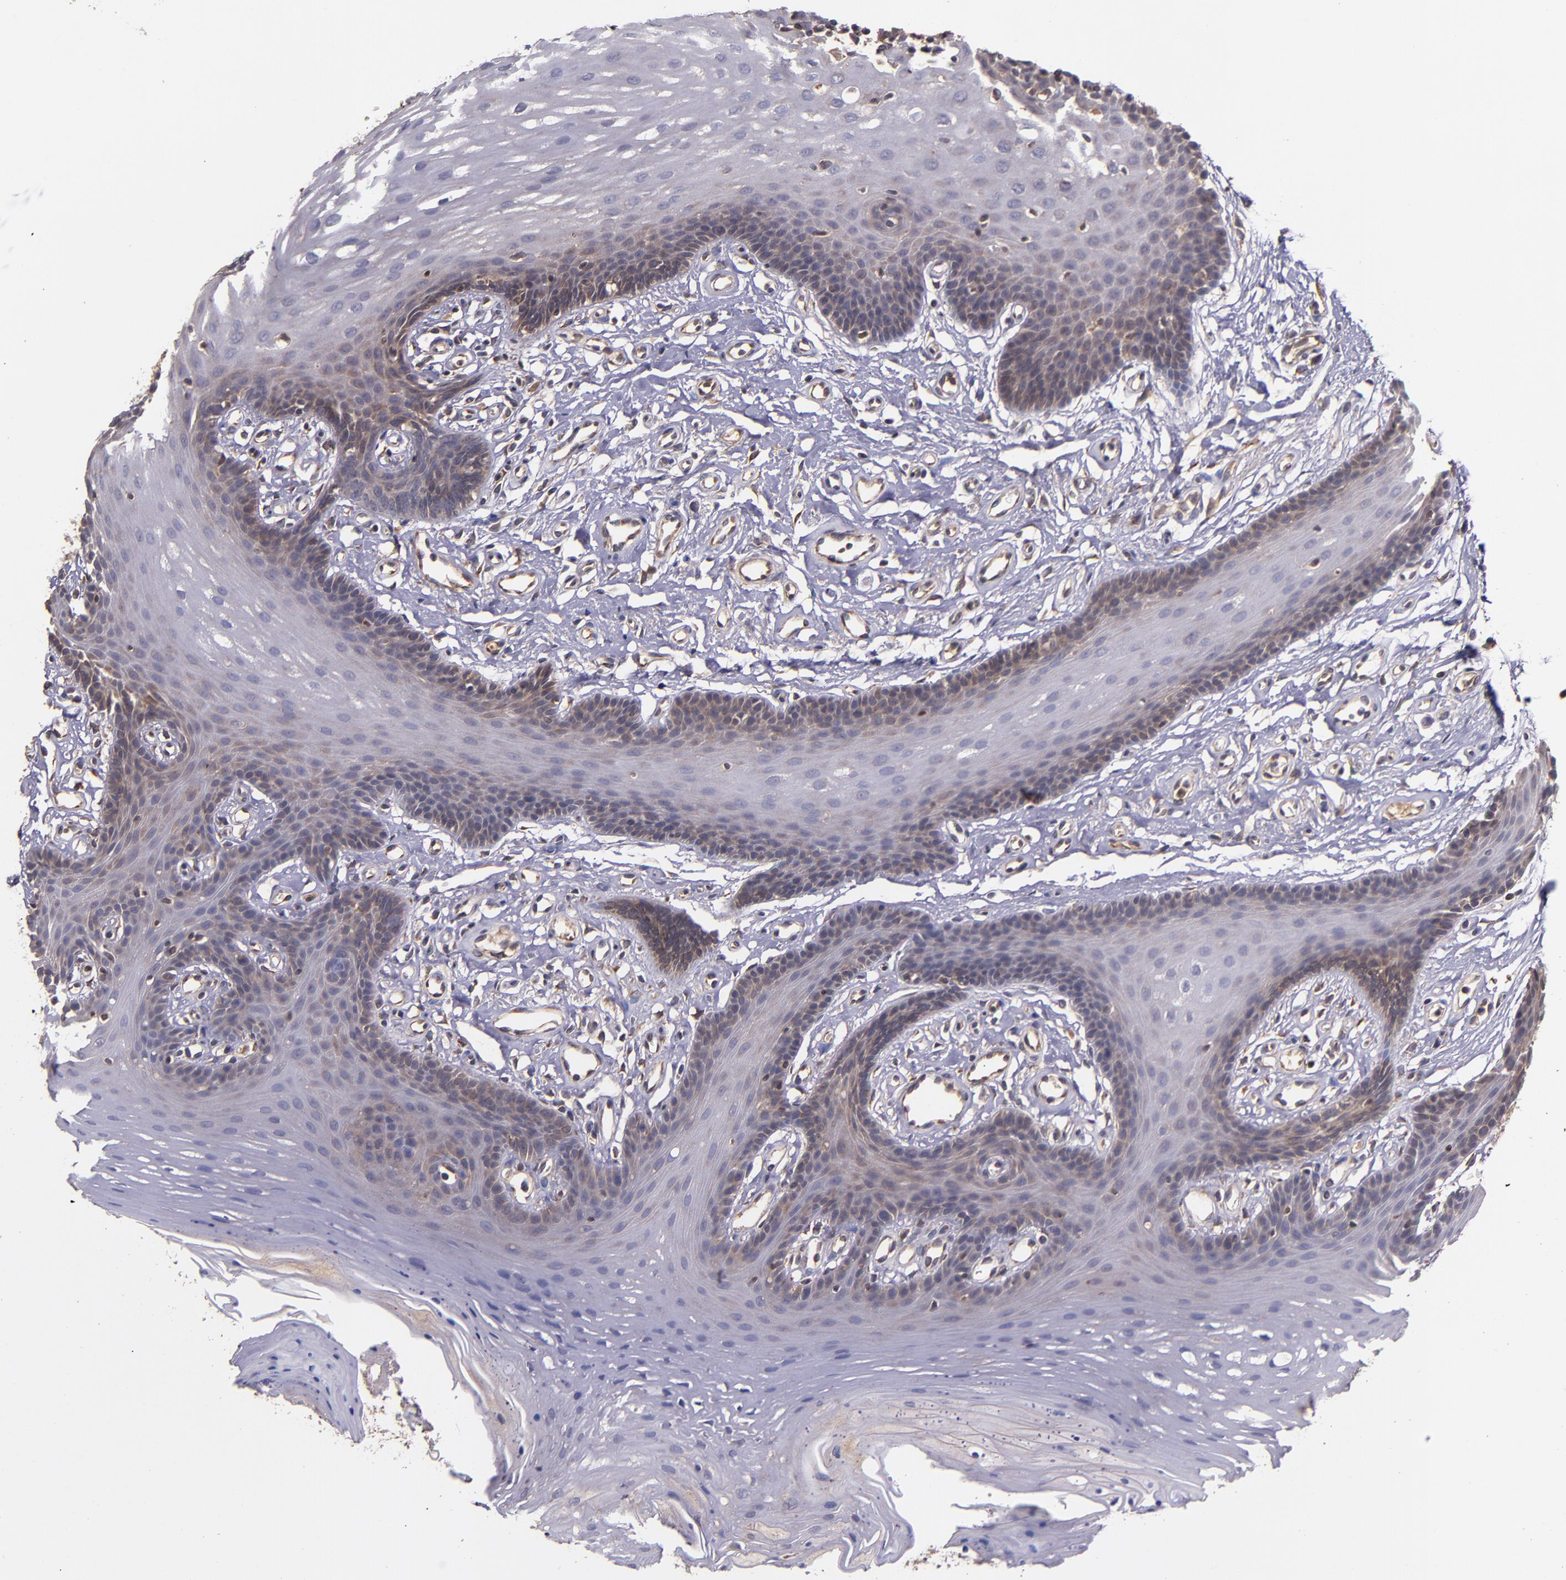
{"staining": {"intensity": "weak", "quantity": "<25%", "location": "cytoplasmic/membranous"}, "tissue": "oral mucosa", "cell_type": "Squamous epithelial cells", "image_type": "normal", "snomed": [{"axis": "morphology", "description": "Normal tissue, NOS"}, {"axis": "topography", "description": "Oral tissue"}], "caption": "Immunohistochemistry photomicrograph of normal human oral mucosa stained for a protein (brown), which shows no expression in squamous epithelial cells.", "gene": "PRAF2", "patient": {"sex": "male", "age": 62}}